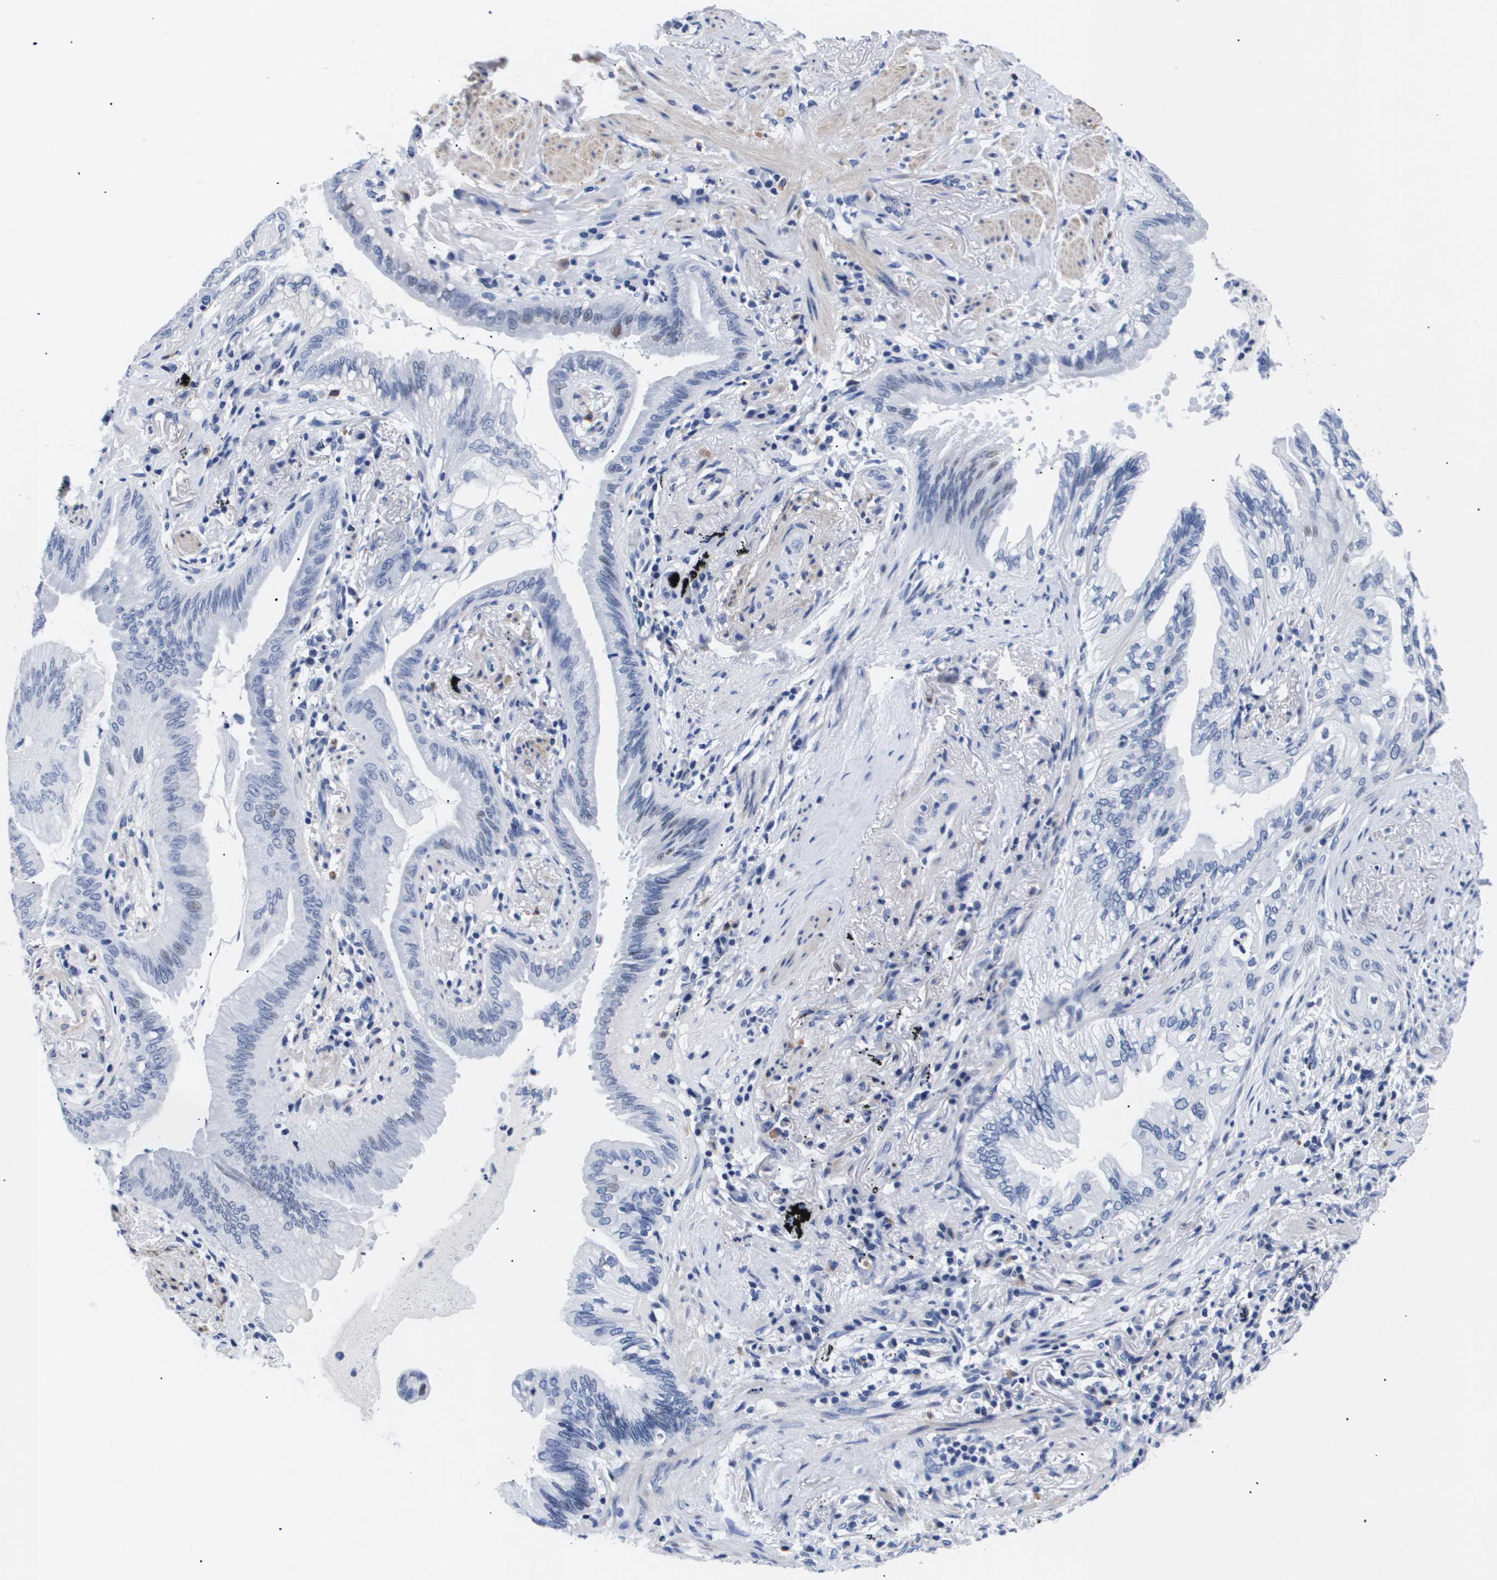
{"staining": {"intensity": "negative", "quantity": "none", "location": "none"}, "tissue": "lung cancer", "cell_type": "Tumor cells", "image_type": "cancer", "snomed": [{"axis": "morphology", "description": "Normal tissue, NOS"}, {"axis": "morphology", "description": "Adenocarcinoma, NOS"}, {"axis": "topography", "description": "Bronchus"}, {"axis": "topography", "description": "Lung"}], "caption": "DAB immunohistochemical staining of lung adenocarcinoma exhibits no significant positivity in tumor cells.", "gene": "SHD", "patient": {"sex": "female", "age": 70}}